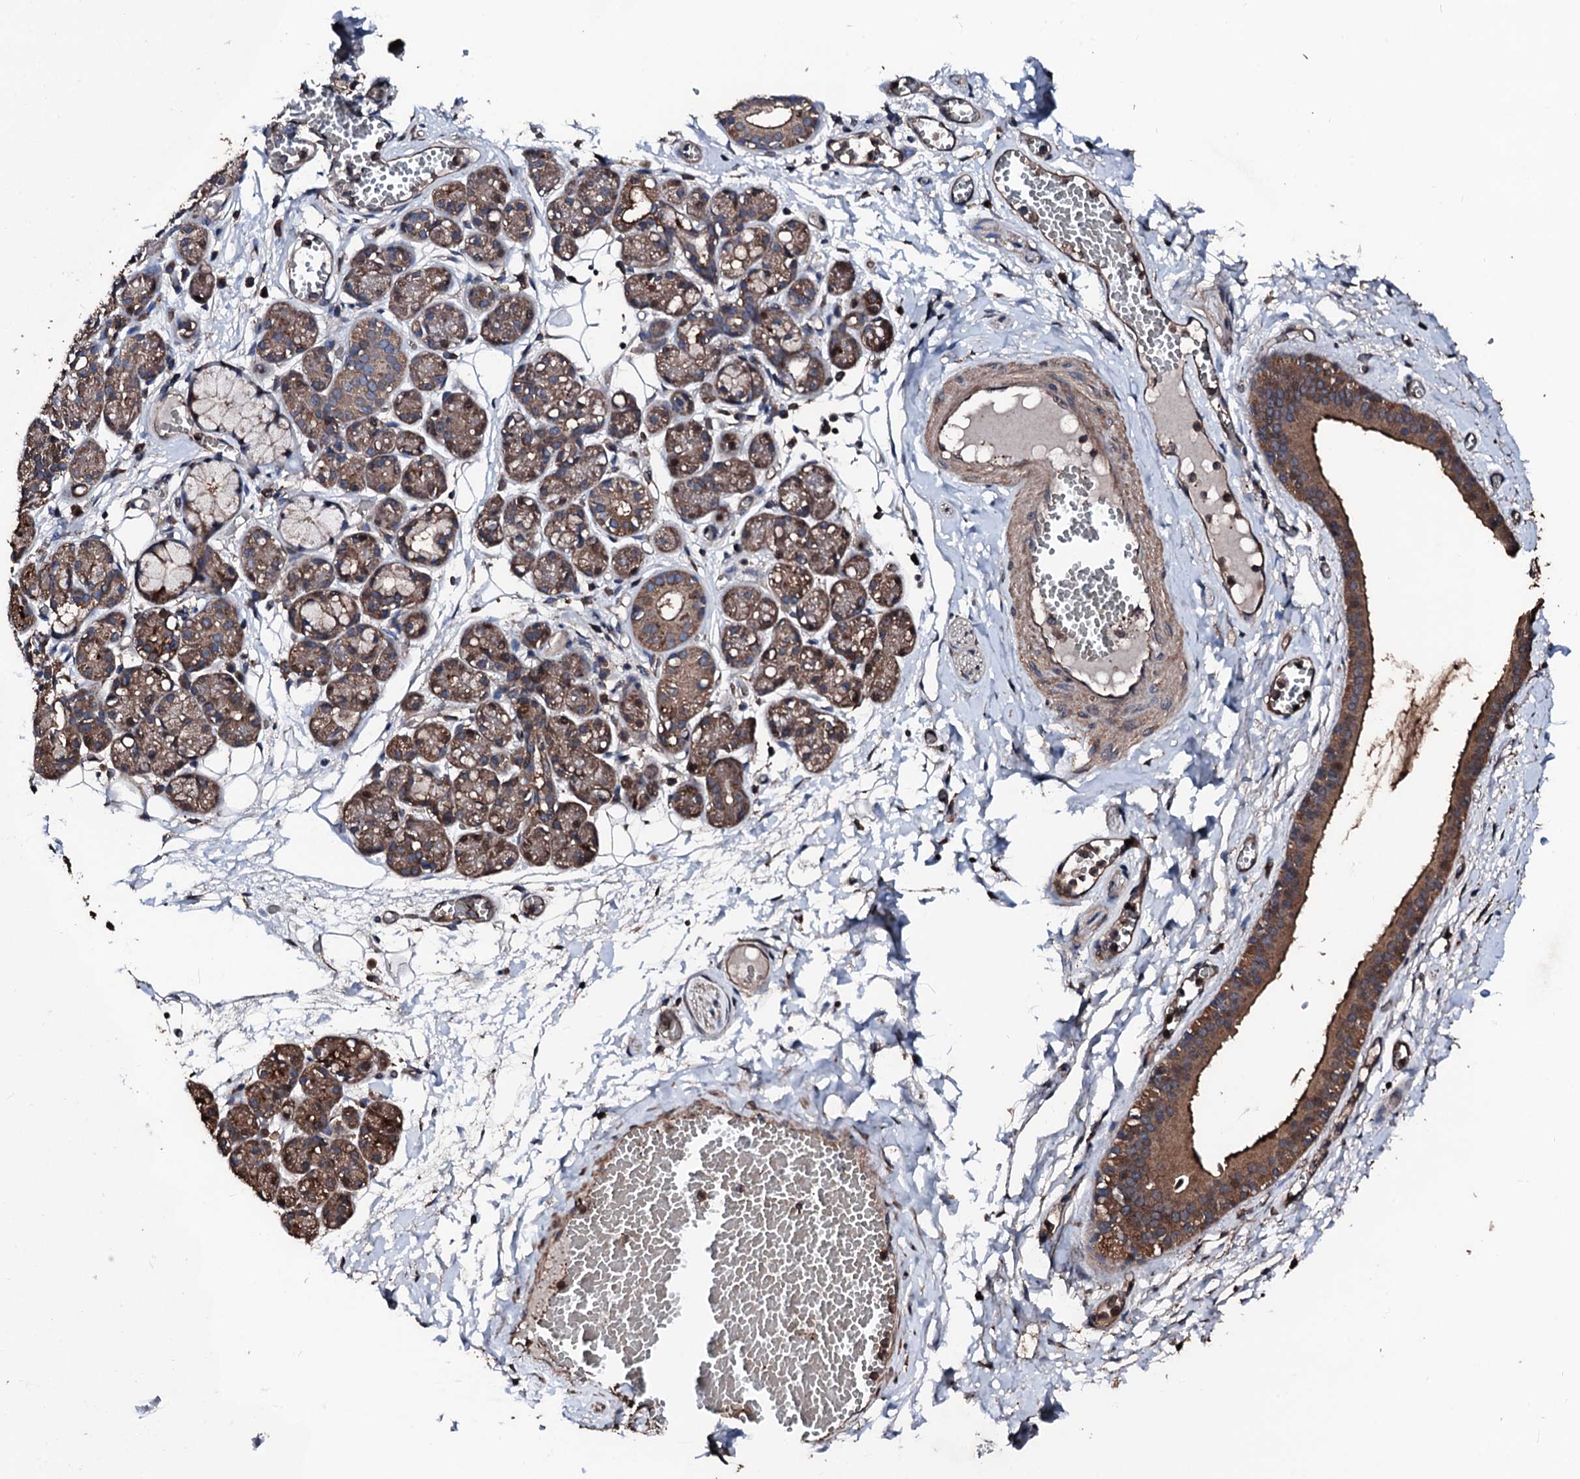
{"staining": {"intensity": "moderate", "quantity": ">75%", "location": "cytoplasmic/membranous"}, "tissue": "salivary gland", "cell_type": "Glandular cells", "image_type": "normal", "snomed": [{"axis": "morphology", "description": "Normal tissue, NOS"}, {"axis": "topography", "description": "Salivary gland"}], "caption": "Protein staining of normal salivary gland shows moderate cytoplasmic/membranous staining in about >75% of glandular cells. The staining is performed using DAB brown chromogen to label protein expression. The nuclei are counter-stained blue using hematoxylin.", "gene": "KIF18A", "patient": {"sex": "male", "age": 63}}